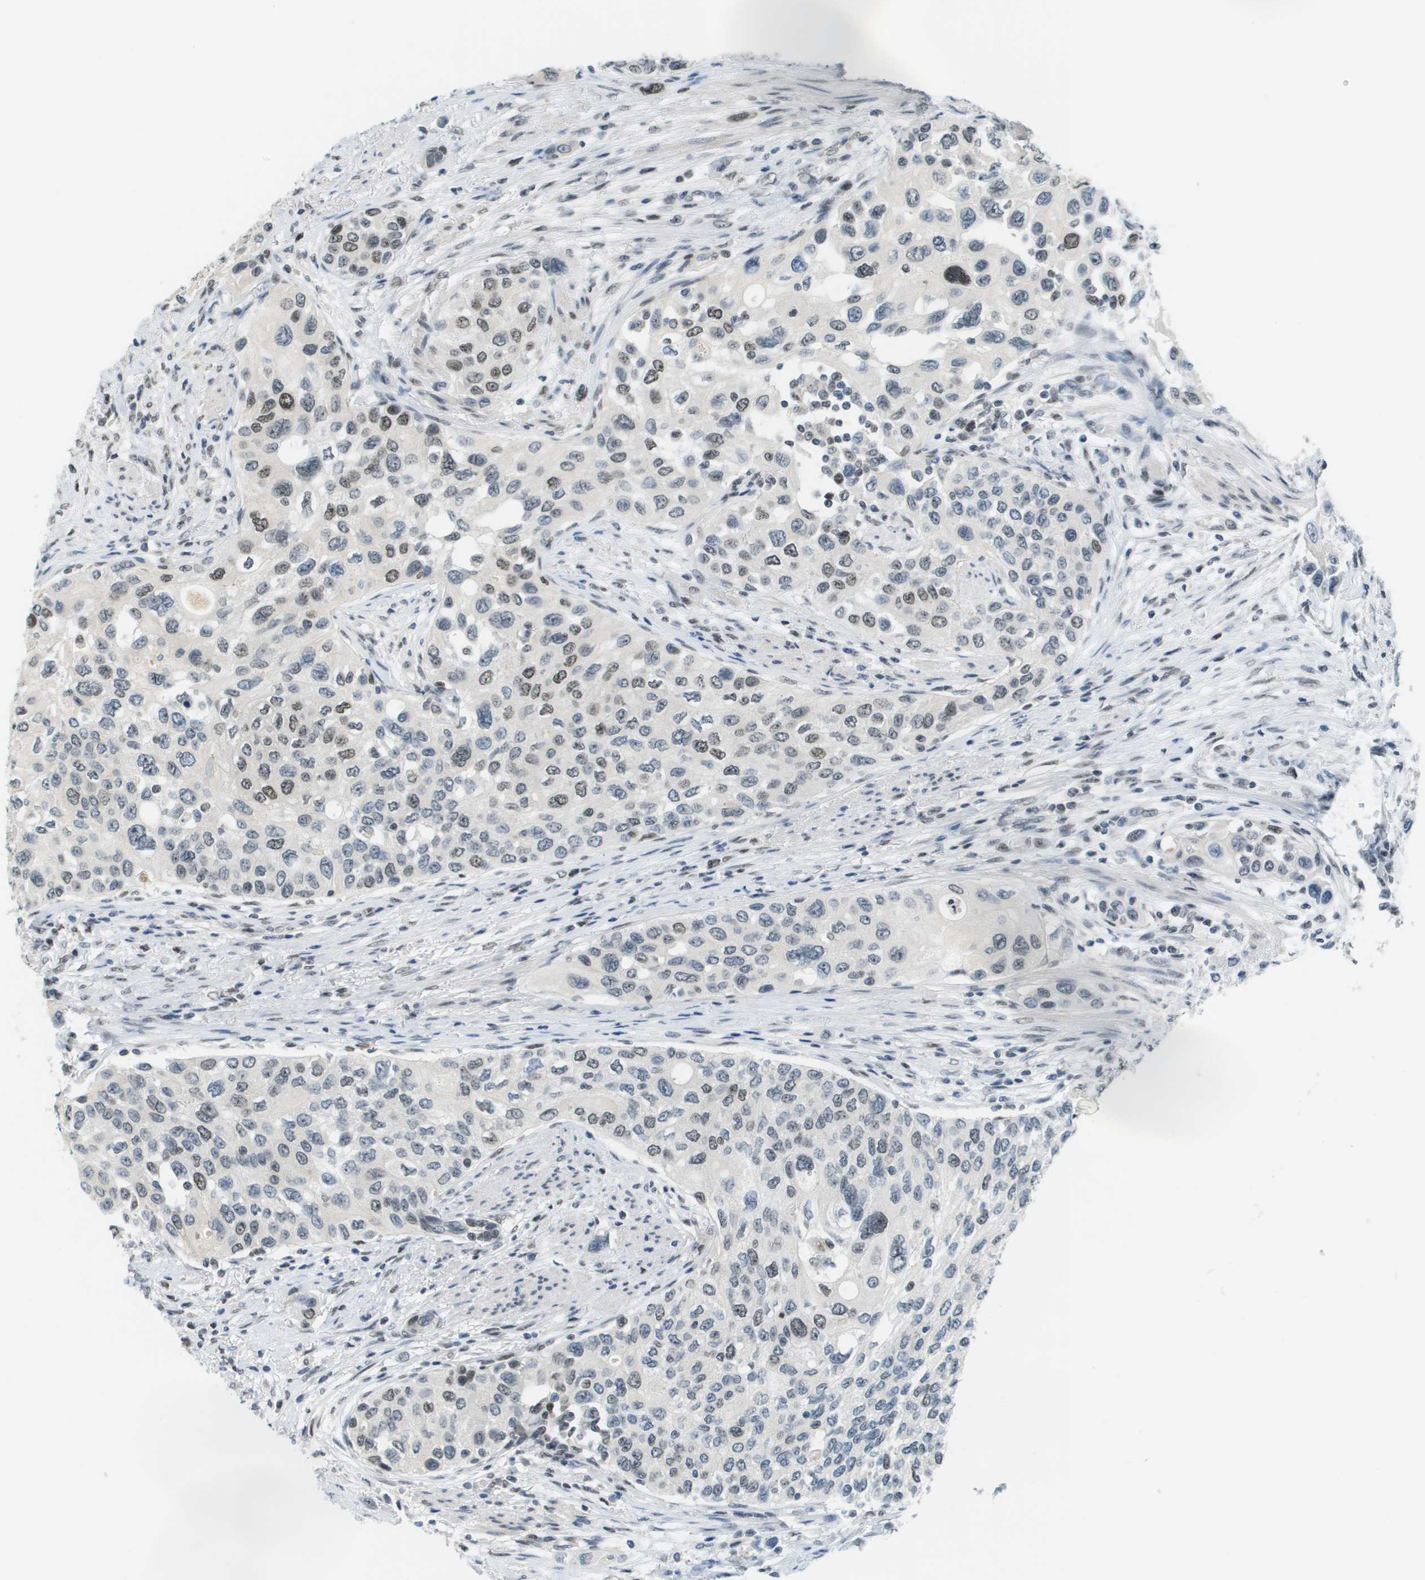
{"staining": {"intensity": "moderate", "quantity": "25%-75%", "location": "nuclear"}, "tissue": "urothelial cancer", "cell_type": "Tumor cells", "image_type": "cancer", "snomed": [{"axis": "morphology", "description": "Urothelial carcinoma, High grade"}, {"axis": "topography", "description": "Urinary bladder"}], "caption": "Moderate nuclear positivity is appreciated in approximately 25%-75% of tumor cells in urothelial cancer.", "gene": "CBX5", "patient": {"sex": "female", "age": 56}}